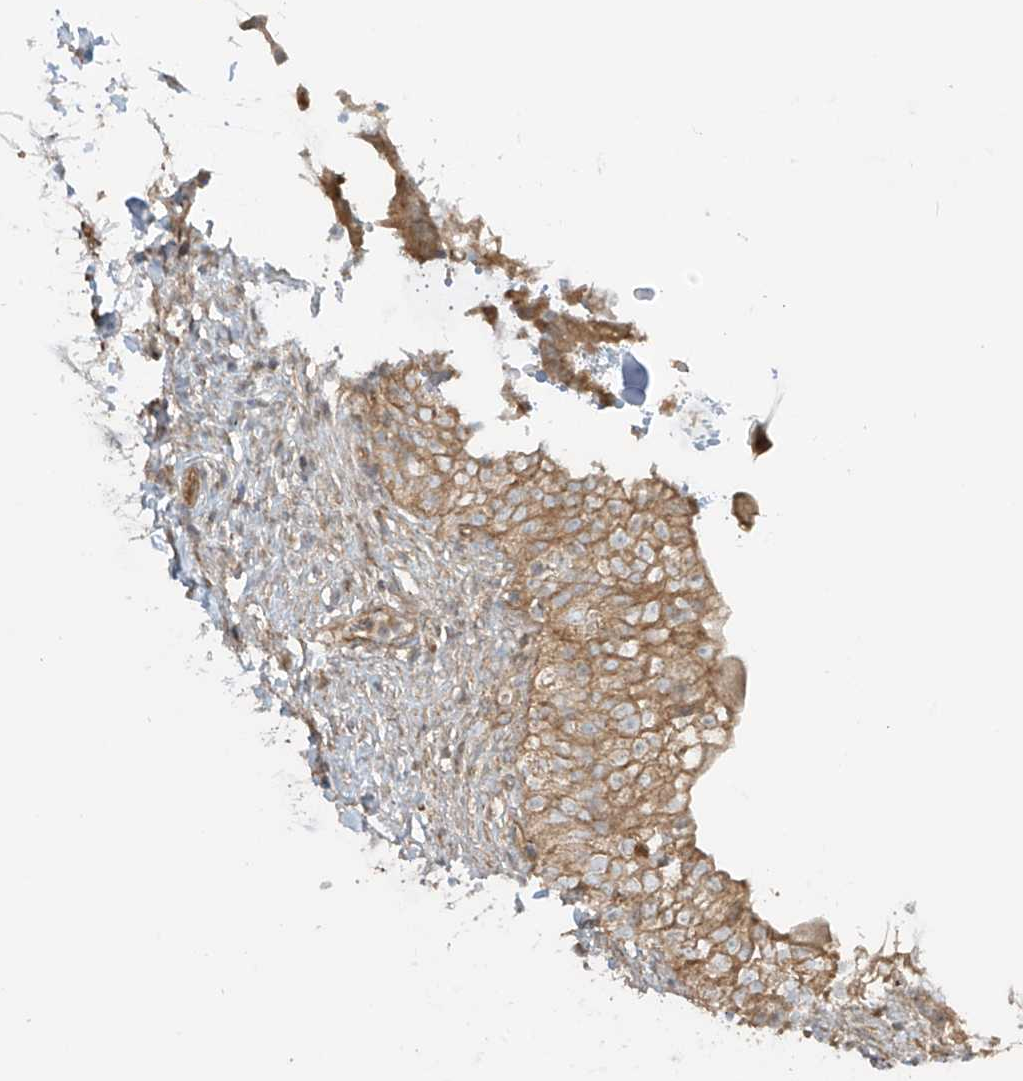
{"staining": {"intensity": "moderate", "quantity": ">75%", "location": "cytoplasmic/membranous"}, "tissue": "urinary bladder", "cell_type": "Urothelial cells", "image_type": "normal", "snomed": [{"axis": "morphology", "description": "Normal tissue, NOS"}, {"axis": "topography", "description": "Urinary bladder"}], "caption": "The immunohistochemical stain shows moderate cytoplasmic/membranous expression in urothelial cells of normal urinary bladder.", "gene": "ENTR1", "patient": {"sex": "male", "age": 55}}